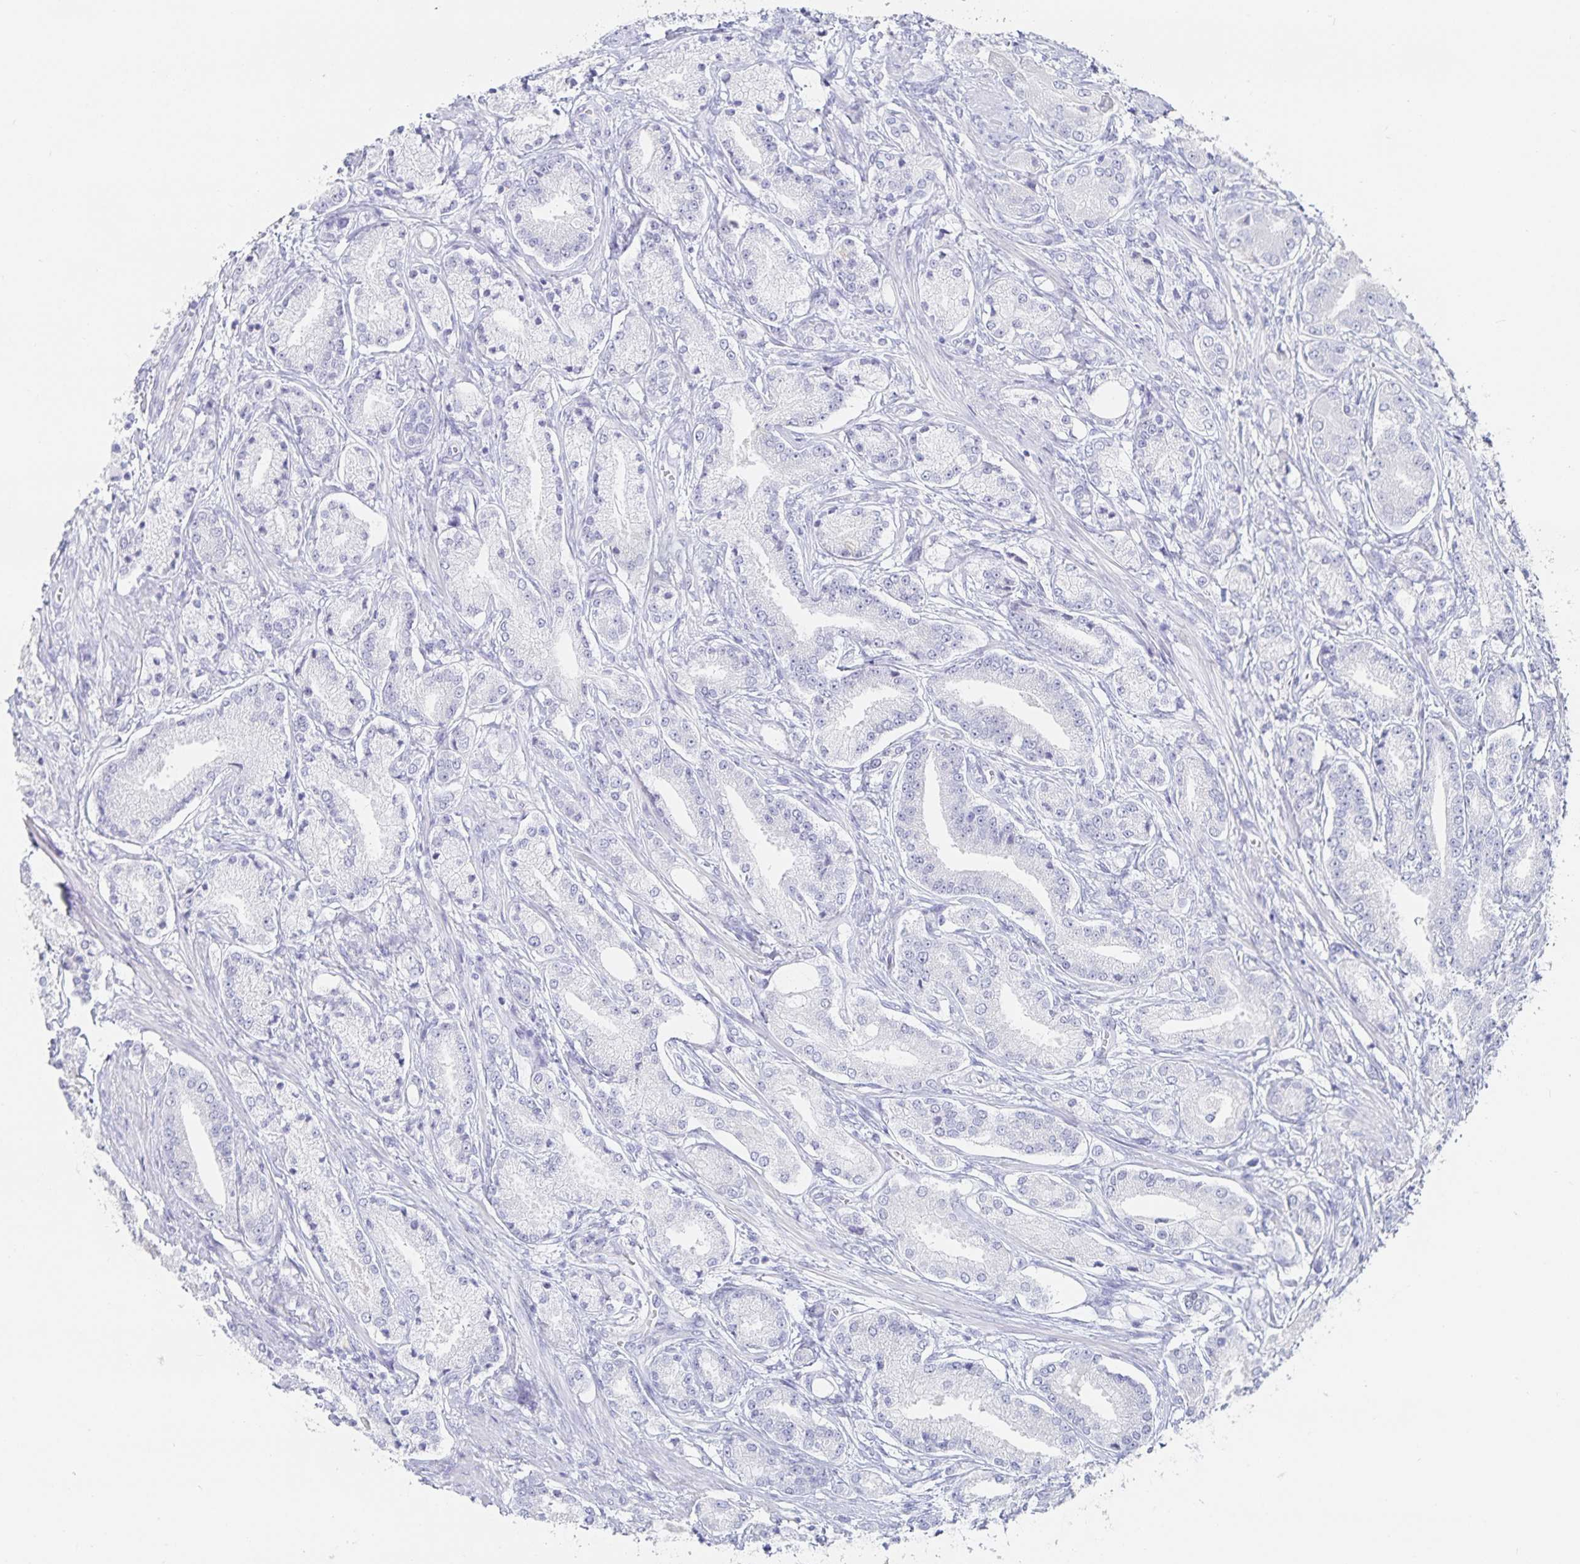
{"staining": {"intensity": "negative", "quantity": "none", "location": "none"}, "tissue": "prostate cancer", "cell_type": "Tumor cells", "image_type": "cancer", "snomed": [{"axis": "morphology", "description": "Adenocarcinoma, High grade"}, {"axis": "topography", "description": "Prostate and seminal vesicle, NOS"}], "caption": "Tumor cells show no significant protein positivity in prostate cancer (adenocarcinoma (high-grade)). Brightfield microscopy of IHC stained with DAB (brown) and hematoxylin (blue), captured at high magnification.", "gene": "SFTPA1", "patient": {"sex": "male", "age": 61}}